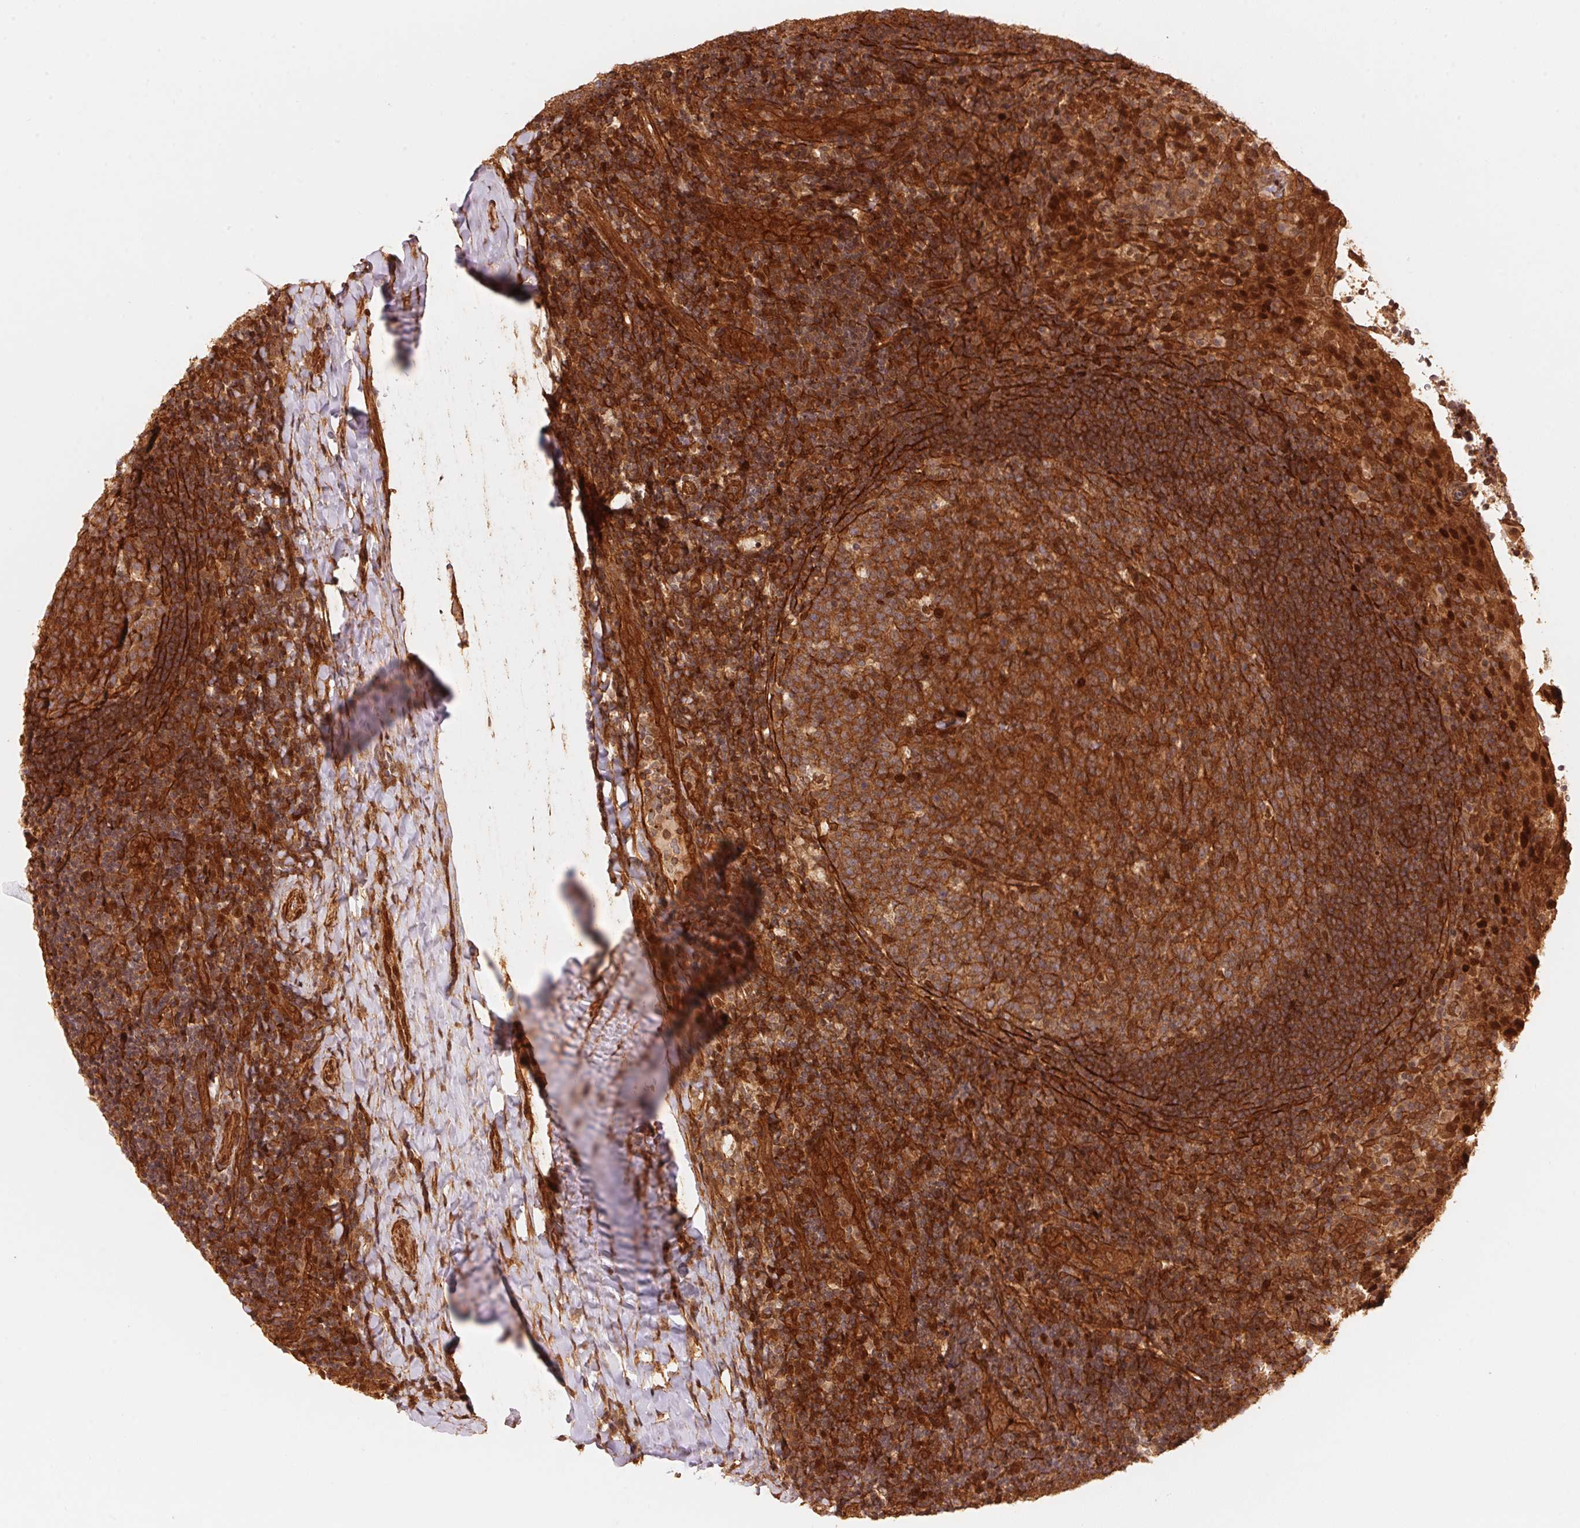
{"staining": {"intensity": "strong", "quantity": ">75%", "location": "cytoplasmic/membranous,nuclear"}, "tissue": "tonsil", "cell_type": "Germinal center cells", "image_type": "normal", "snomed": [{"axis": "morphology", "description": "Normal tissue, NOS"}, {"axis": "topography", "description": "Tonsil"}], "caption": "Protein expression analysis of benign human tonsil reveals strong cytoplasmic/membranous,nuclear staining in about >75% of germinal center cells. Nuclei are stained in blue.", "gene": "TNIP2", "patient": {"sex": "female", "age": 10}}